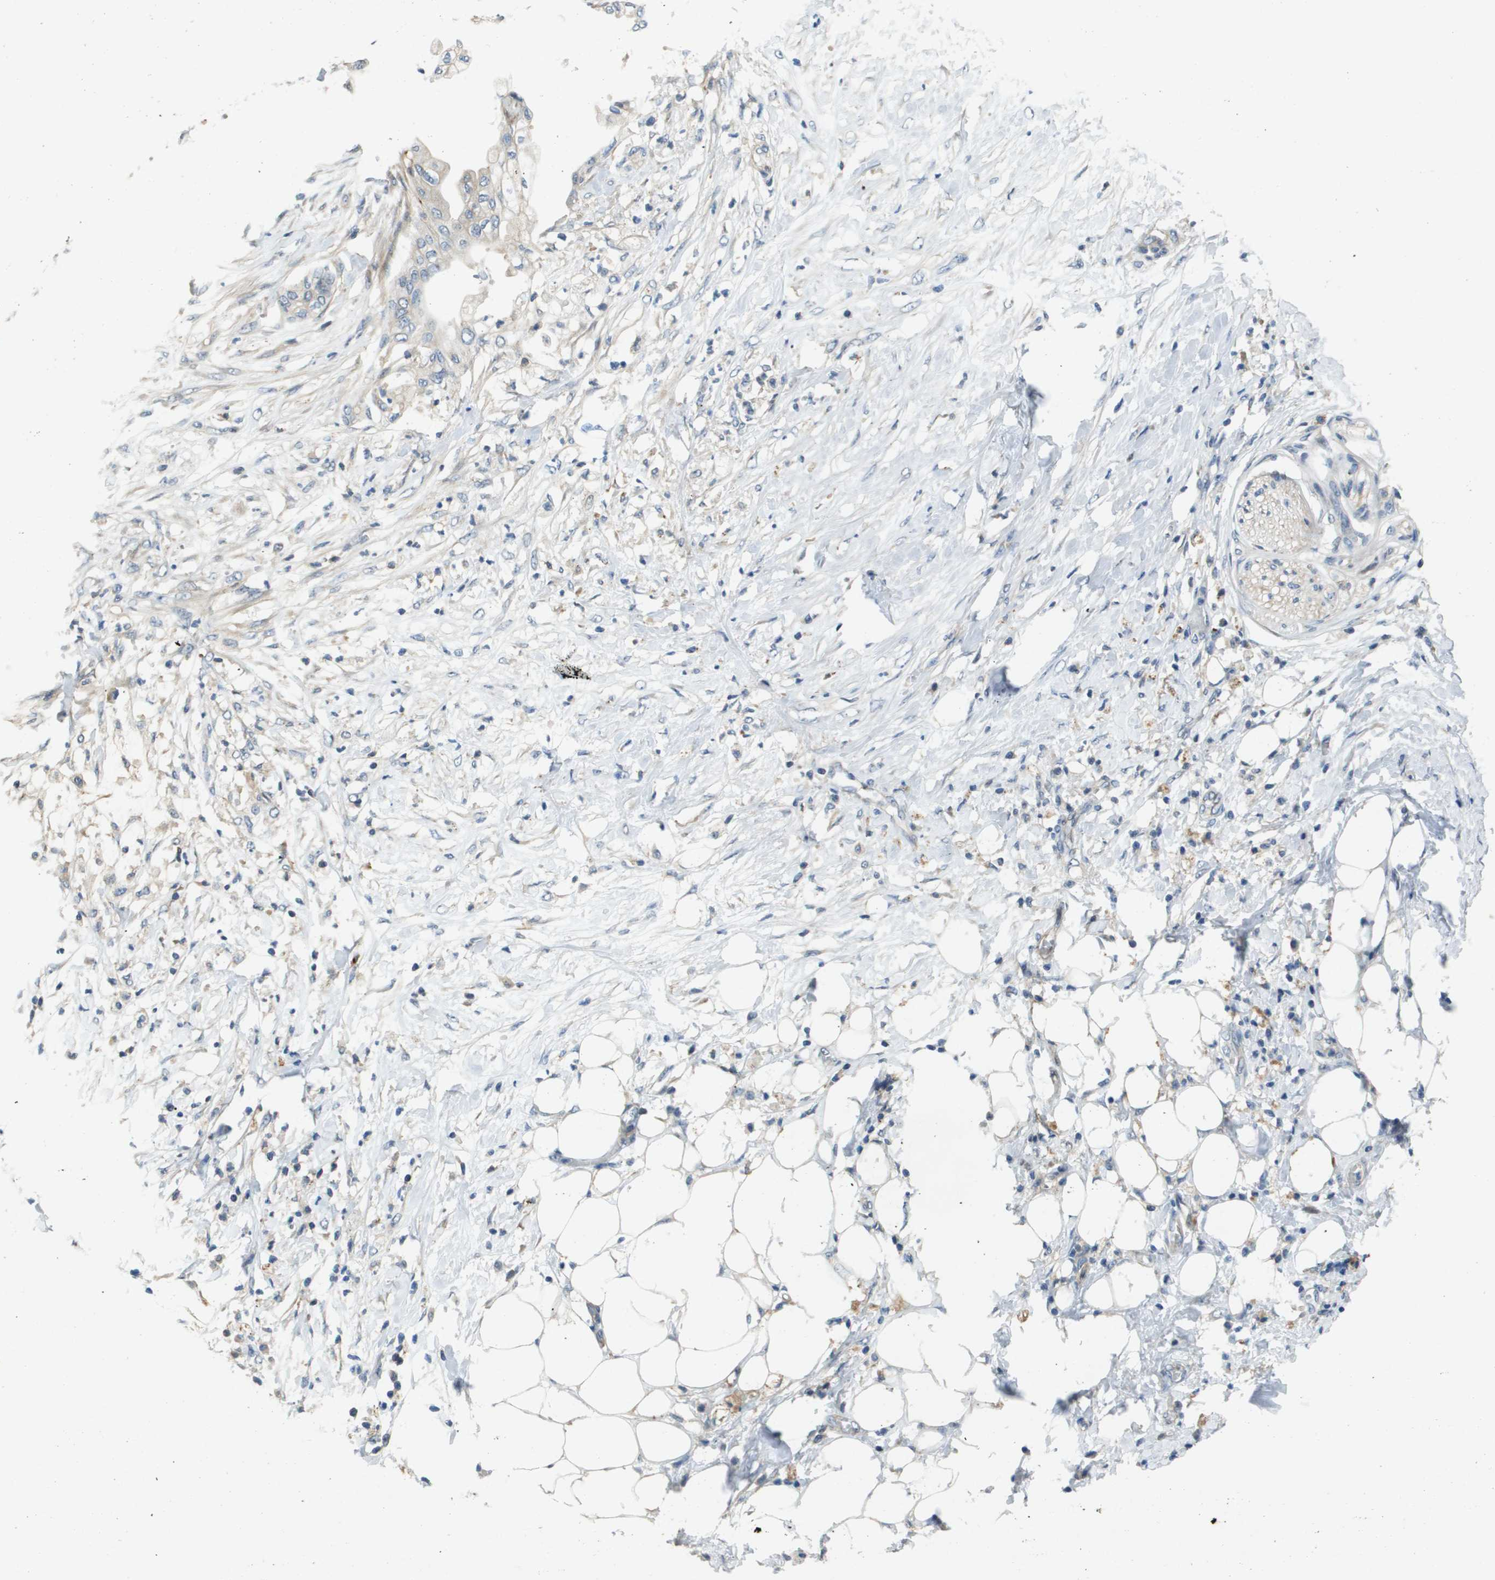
{"staining": {"intensity": "negative", "quantity": "none", "location": "none"}, "tissue": "pancreatic cancer", "cell_type": "Tumor cells", "image_type": "cancer", "snomed": [{"axis": "morphology", "description": "Normal tissue, NOS"}, {"axis": "morphology", "description": "Adenocarcinoma, NOS"}, {"axis": "topography", "description": "Pancreas"}, {"axis": "topography", "description": "Duodenum"}], "caption": "Human pancreatic cancer stained for a protein using IHC displays no expression in tumor cells.", "gene": "SCN4B", "patient": {"sex": "female", "age": 60}}